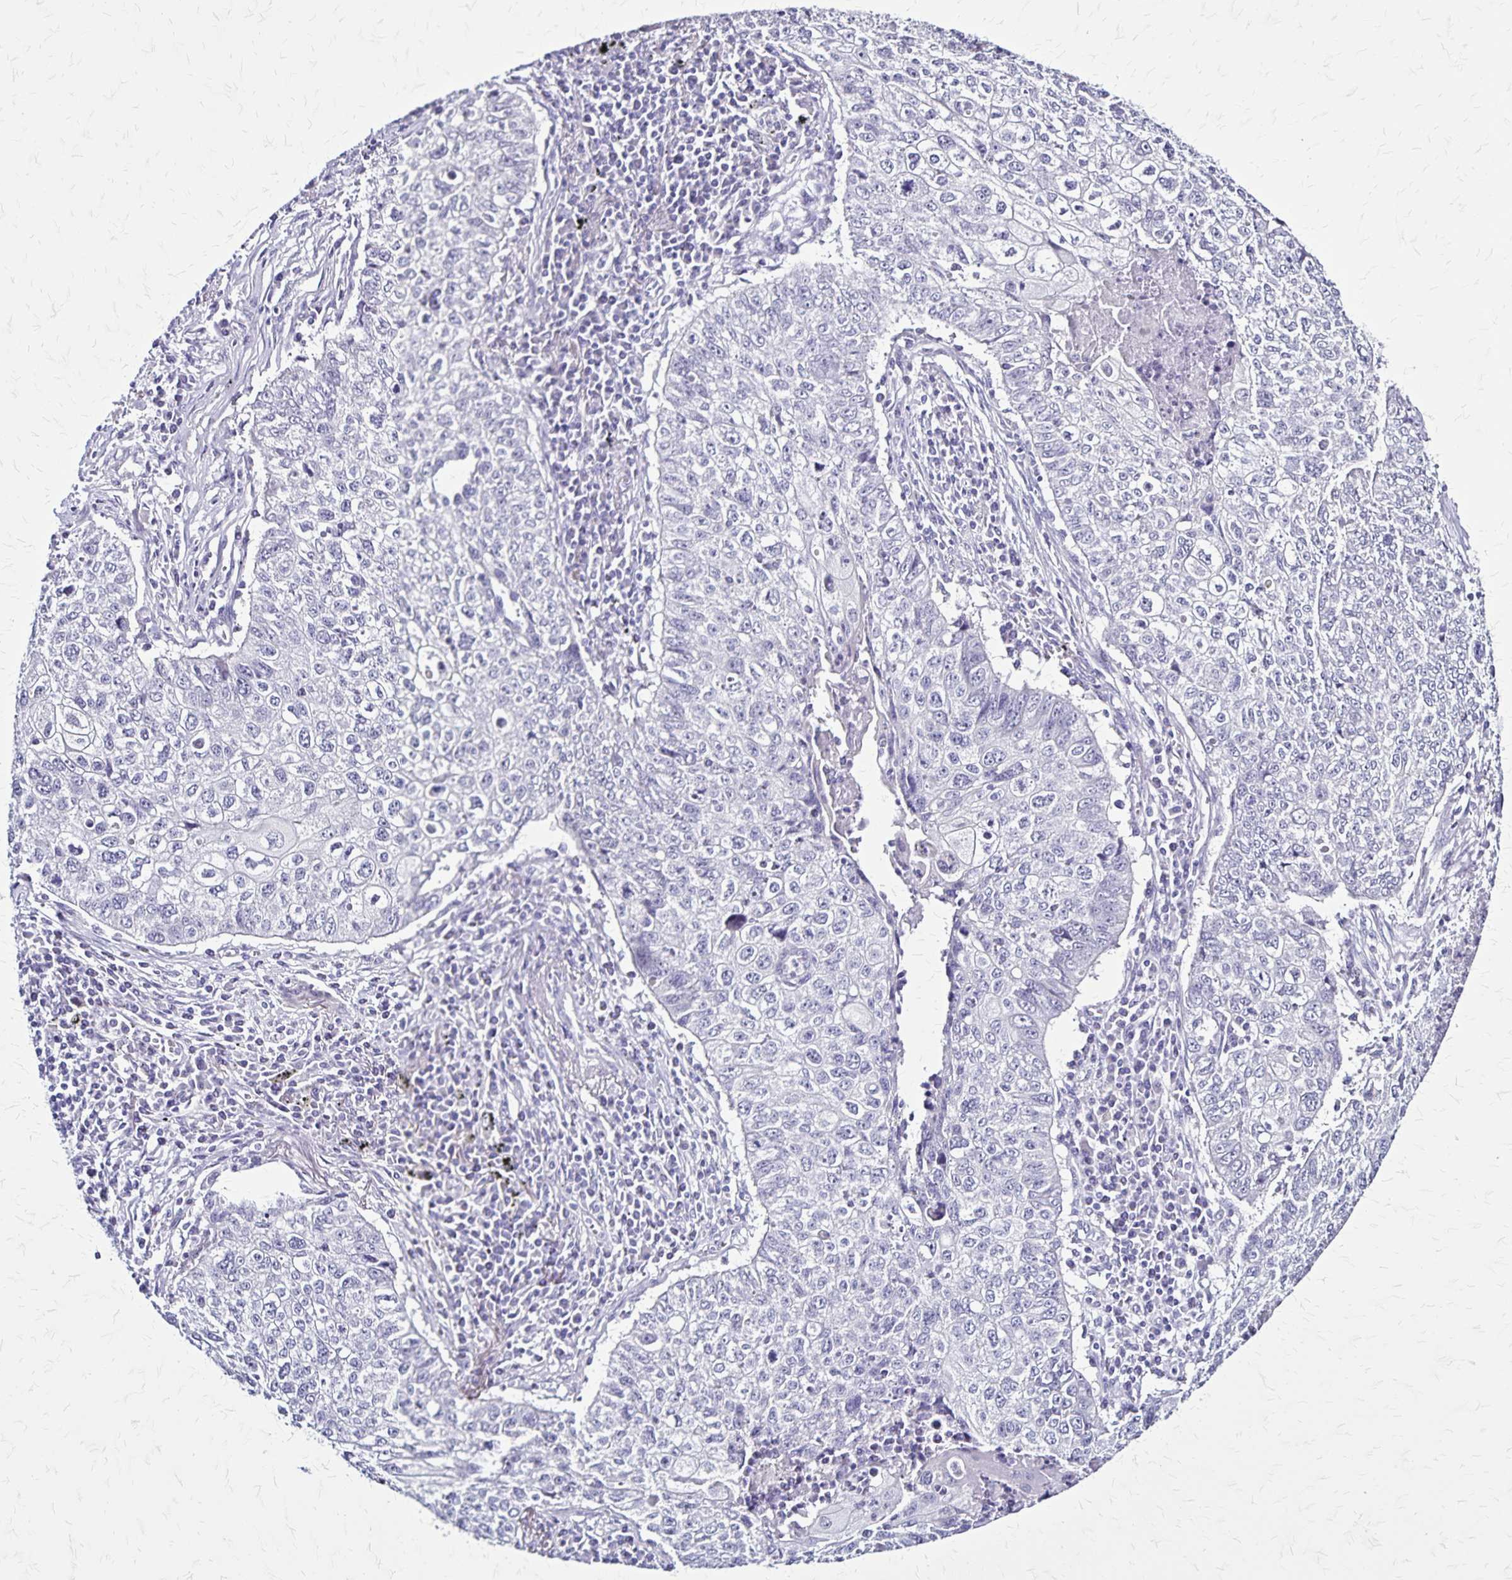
{"staining": {"intensity": "negative", "quantity": "none", "location": "none"}, "tissue": "lung cancer", "cell_type": "Tumor cells", "image_type": "cancer", "snomed": [{"axis": "morphology", "description": "Normal morphology"}, {"axis": "morphology", "description": "Aneuploidy"}, {"axis": "morphology", "description": "Squamous cell carcinoma, NOS"}, {"axis": "topography", "description": "Lymph node"}, {"axis": "topography", "description": "Lung"}], "caption": "This is an immunohistochemistry image of human lung cancer (squamous cell carcinoma). There is no expression in tumor cells.", "gene": "PLXNA4", "patient": {"sex": "female", "age": 76}}